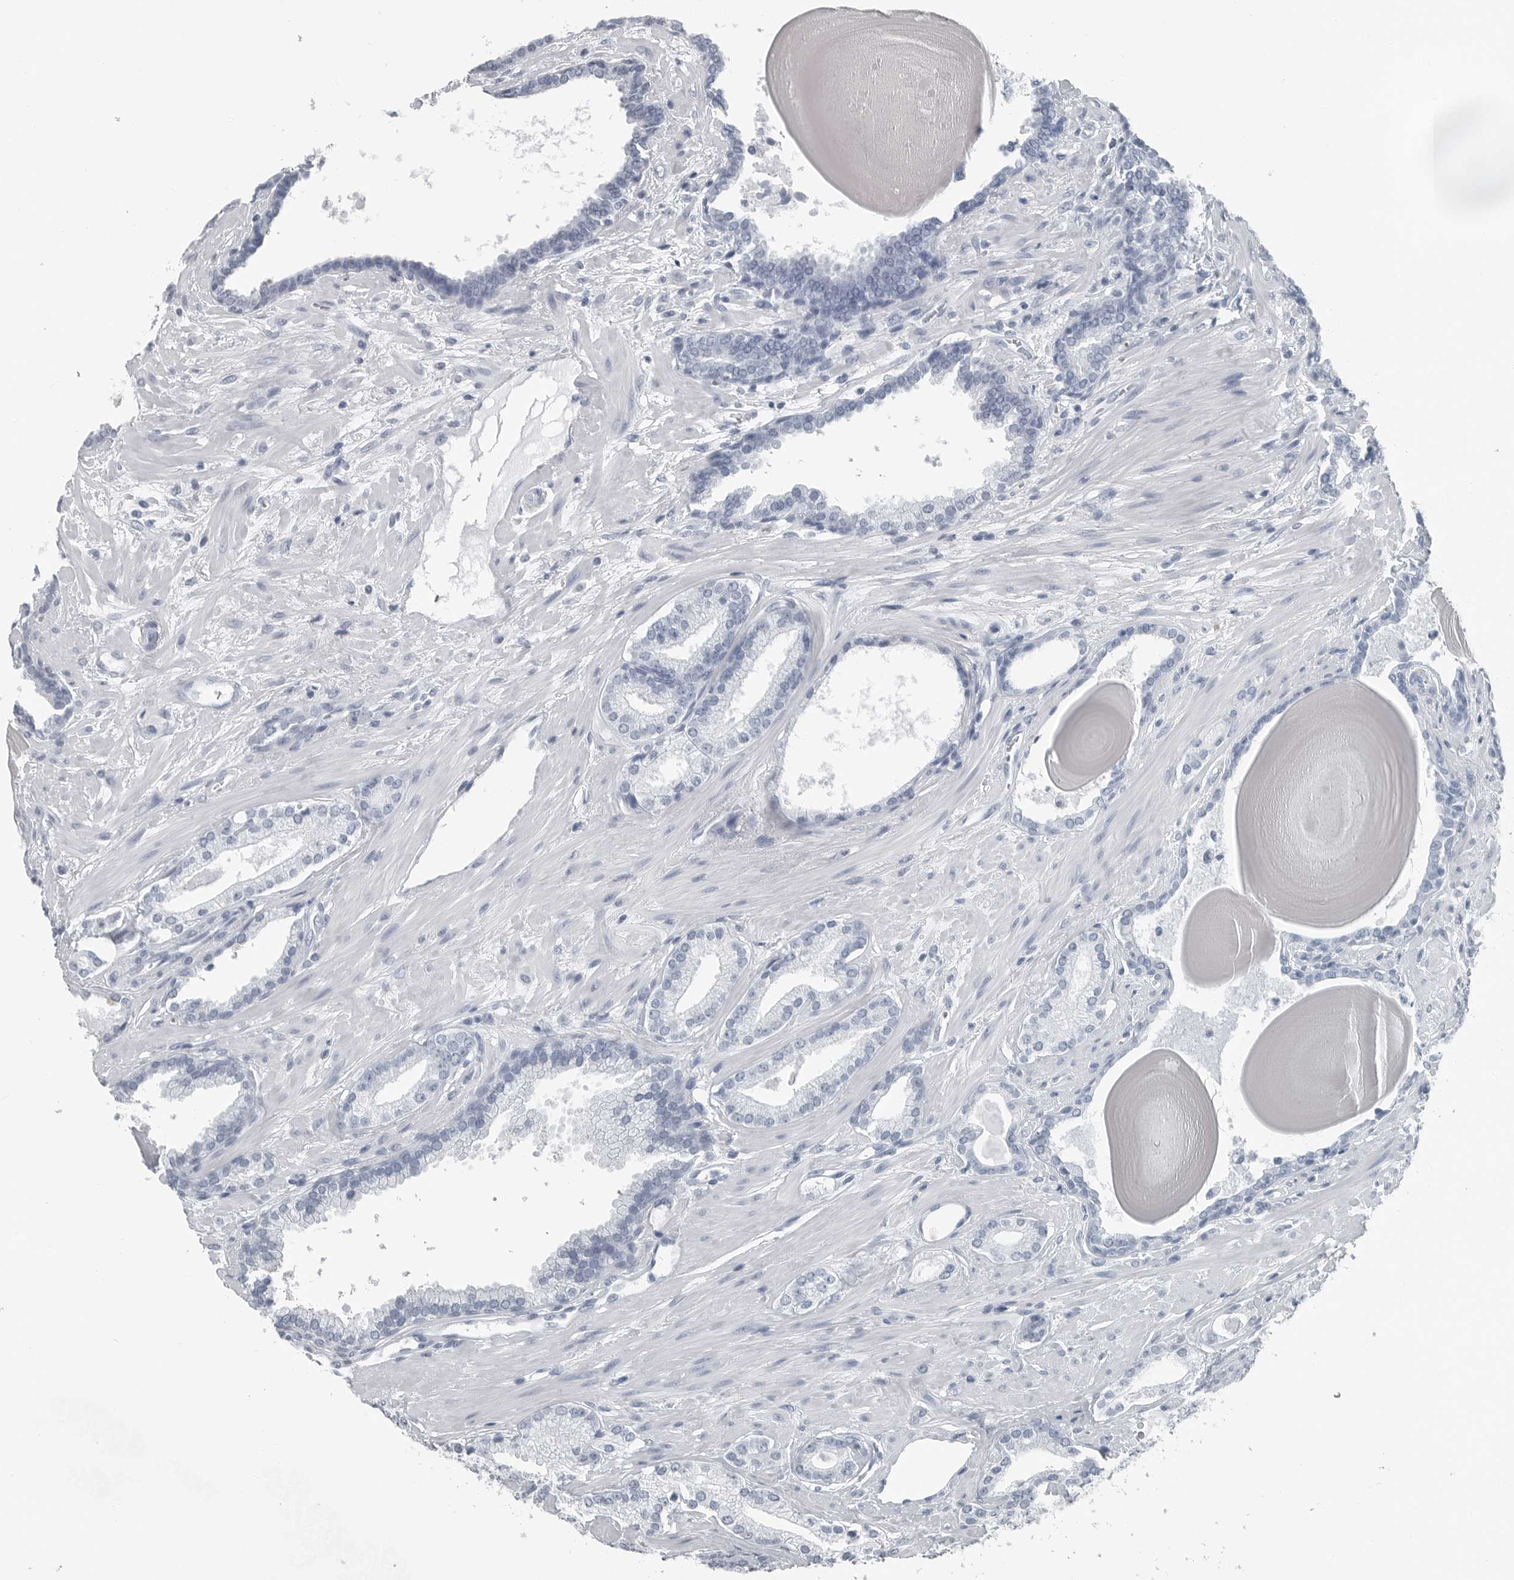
{"staining": {"intensity": "negative", "quantity": "none", "location": "none"}, "tissue": "prostate cancer", "cell_type": "Tumor cells", "image_type": "cancer", "snomed": [{"axis": "morphology", "description": "Adenocarcinoma, Low grade"}, {"axis": "topography", "description": "Prostate"}], "caption": "Tumor cells are negative for brown protein staining in prostate cancer (low-grade adenocarcinoma).", "gene": "SPINK1", "patient": {"sex": "male", "age": 70}}